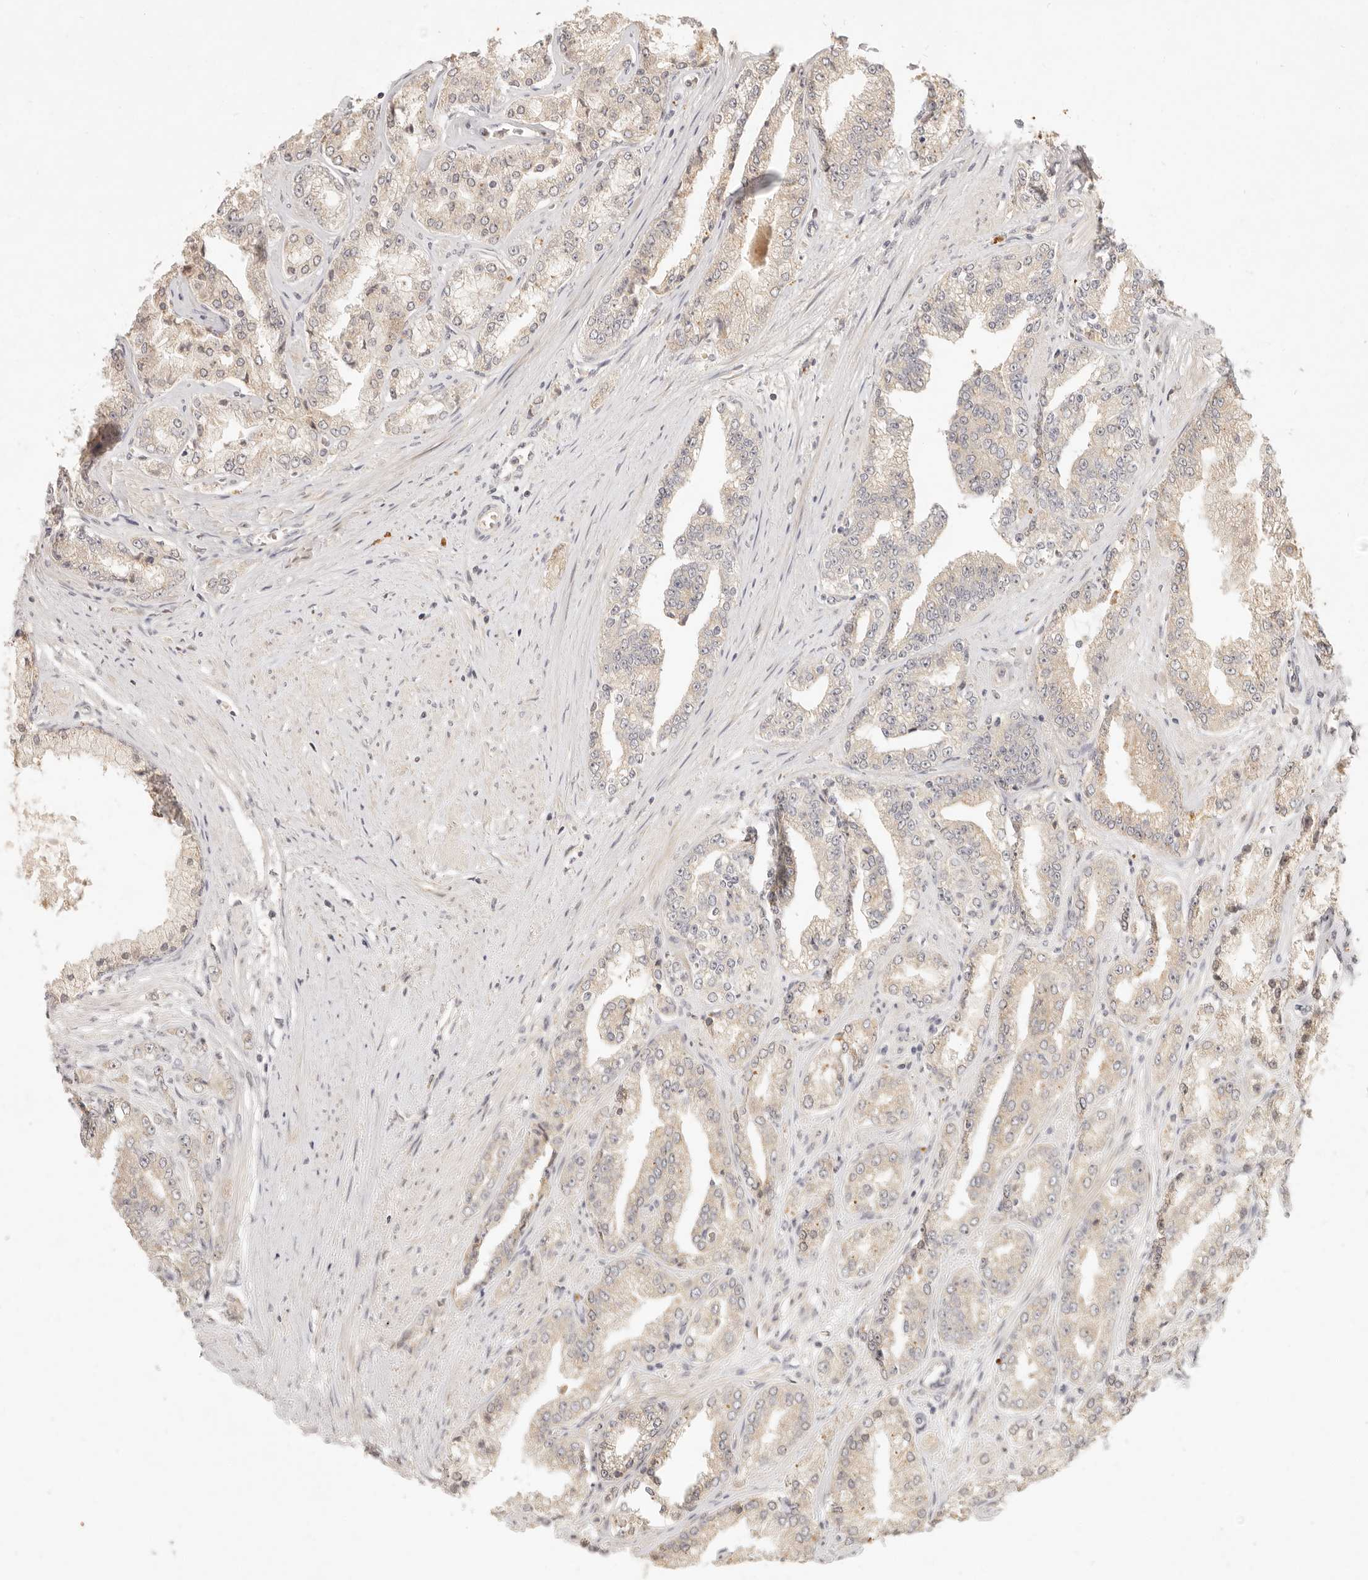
{"staining": {"intensity": "weak", "quantity": ">75%", "location": "cytoplasmic/membranous"}, "tissue": "prostate cancer", "cell_type": "Tumor cells", "image_type": "cancer", "snomed": [{"axis": "morphology", "description": "Adenocarcinoma, High grade"}, {"axis": "topography", "description": "Prostate"}], "caption": "Immunohistochemical staining of human prostate cancer (high-grade adenocarcinoma) reveals weak cytoplasmic/membranous protein staining in approximately >75% of tumor cells.", "gene": "UBXN11", "patient": {"sex": "male", "age": 71}}